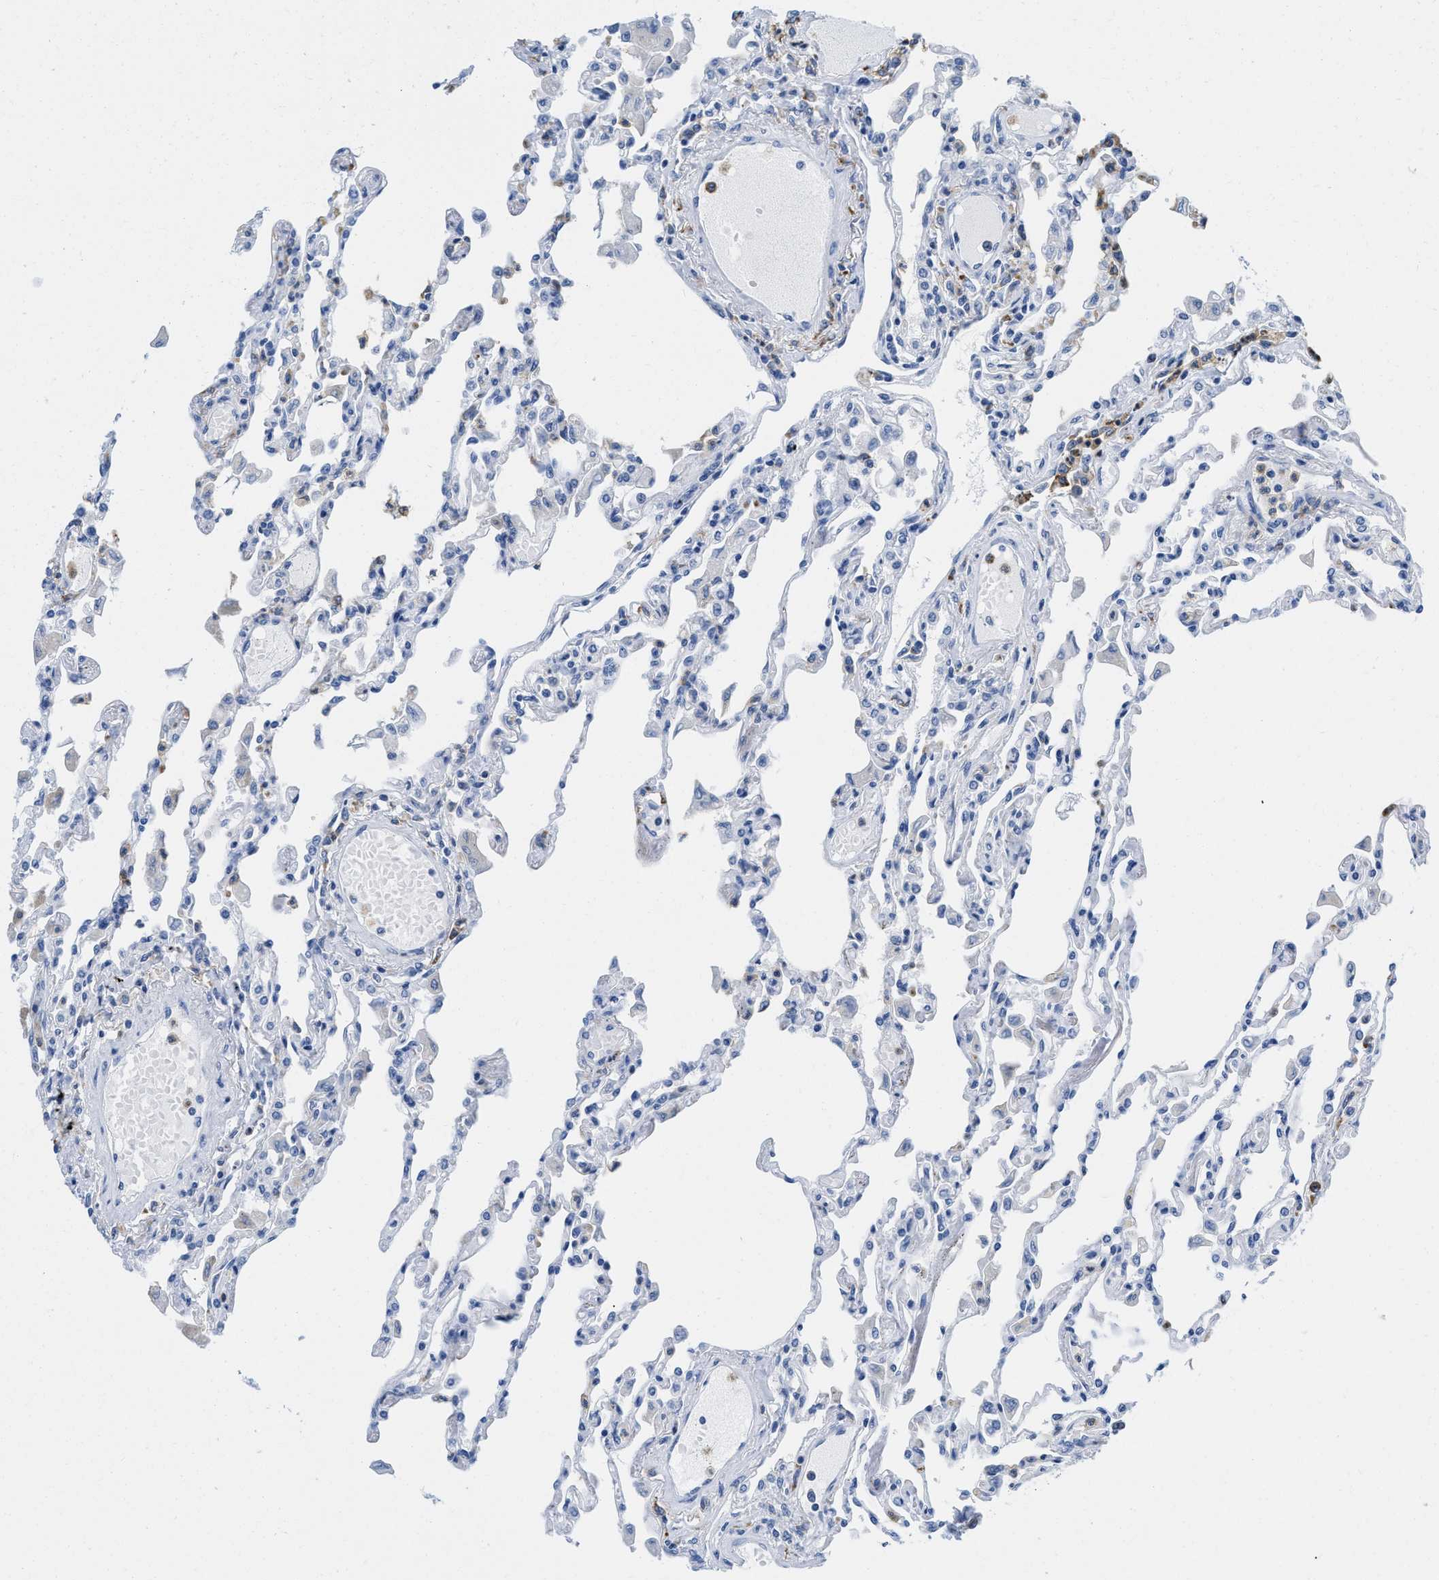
{"staining": {"intensity": "negative", "quantity": "none", "location": "none"}, "tissue": "lung", "cell_type": "Alveolar cells", "image_type": "normal", "snomed": [{"axis": "morphology", "description": "Normal tissue, NOS"}, {"axis": "topography", "description": "Bronchus"}, {"axis": "topography", "description": "Lung"}], "caption": "Micrograph shows no protein expression in alveolar cells of unremarkable lung.", "gene": "CR1", "patient": {"sex": "female", "age": 49}}